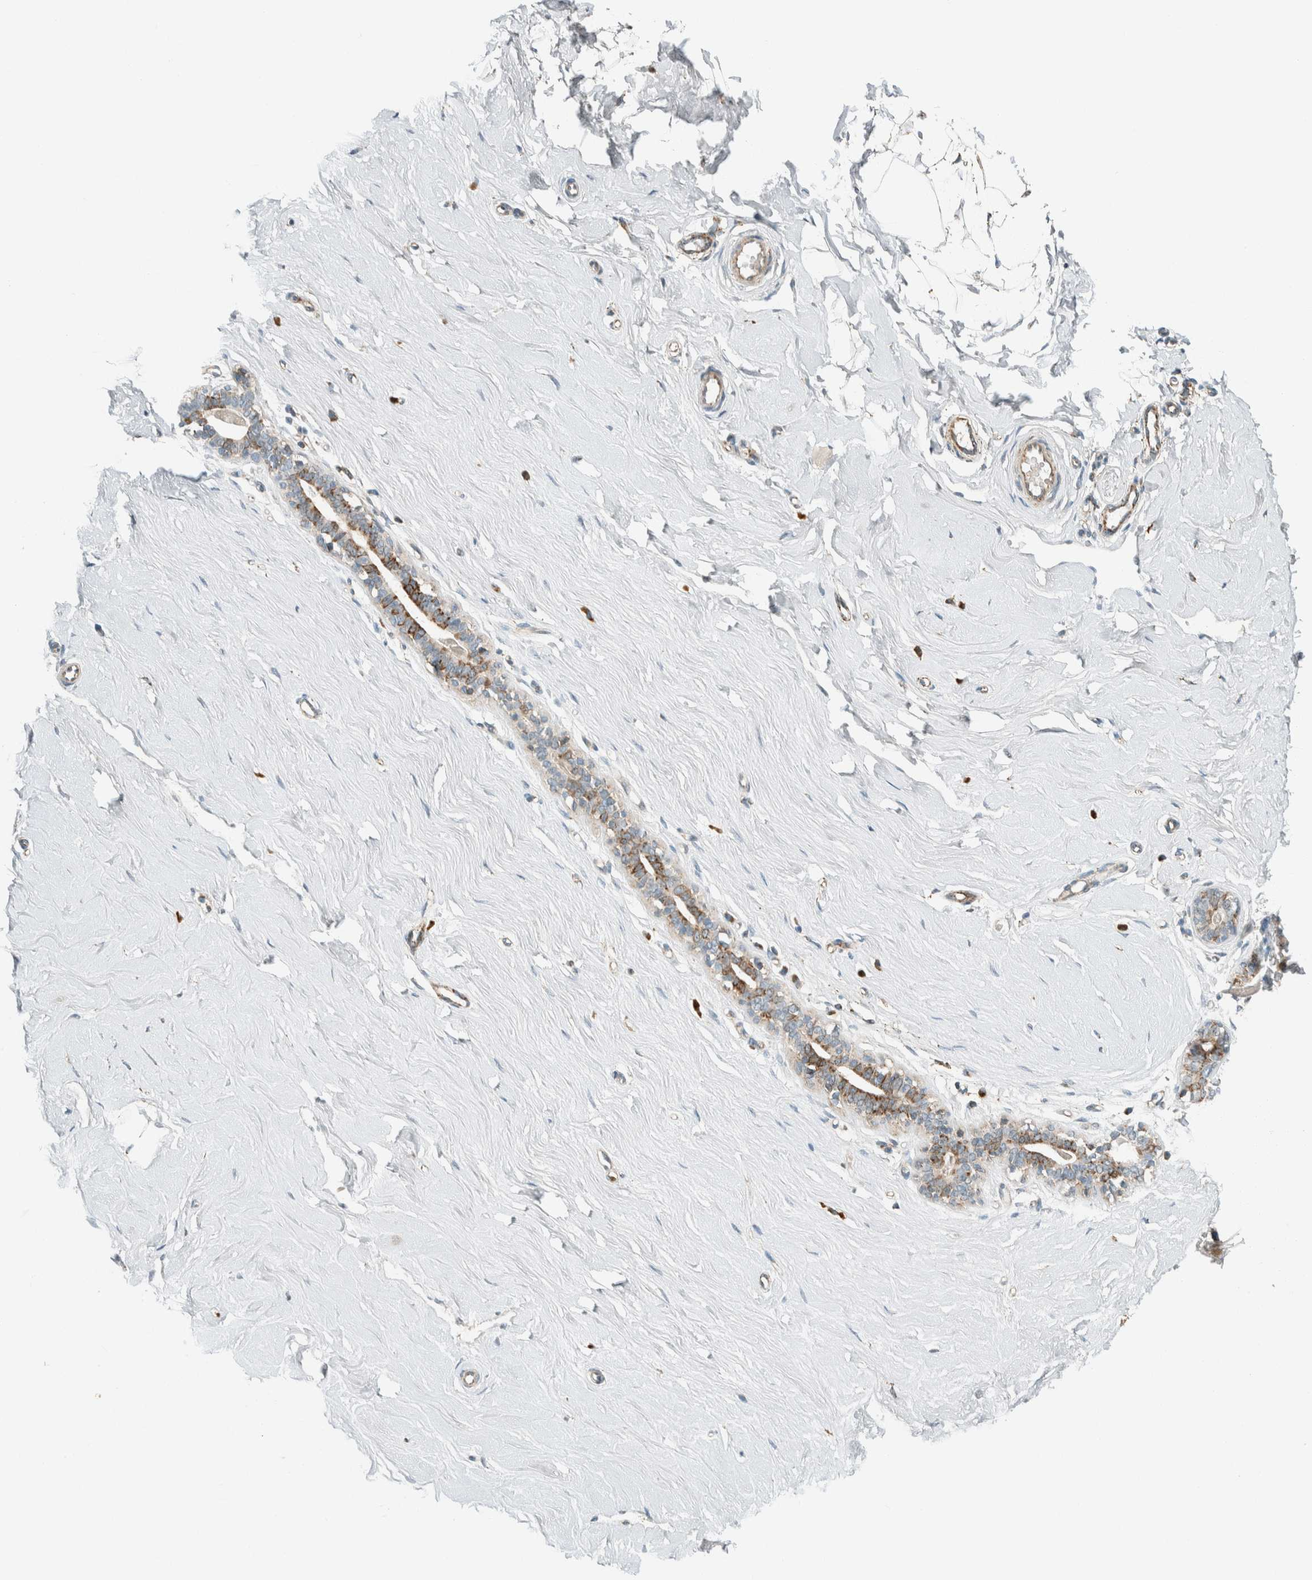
{"staining": {"intensity": "negative", "quantity": "none", "location": "none"}, "tissue": "breast", "cell_type": "Adipocytes", "image_type": "normal", "snomed": [{"axis": "morphology", "description": "Normal tissue, NOS"}, {"axis": "topography", "description": "Breast"}], "caption": "This is a image of immunohistochemistry (IHC) staining of normal breast, which shows no staining in adipocytes.", "gene": "SPAG5", "patient": {"sex": "female", "age": 23}}